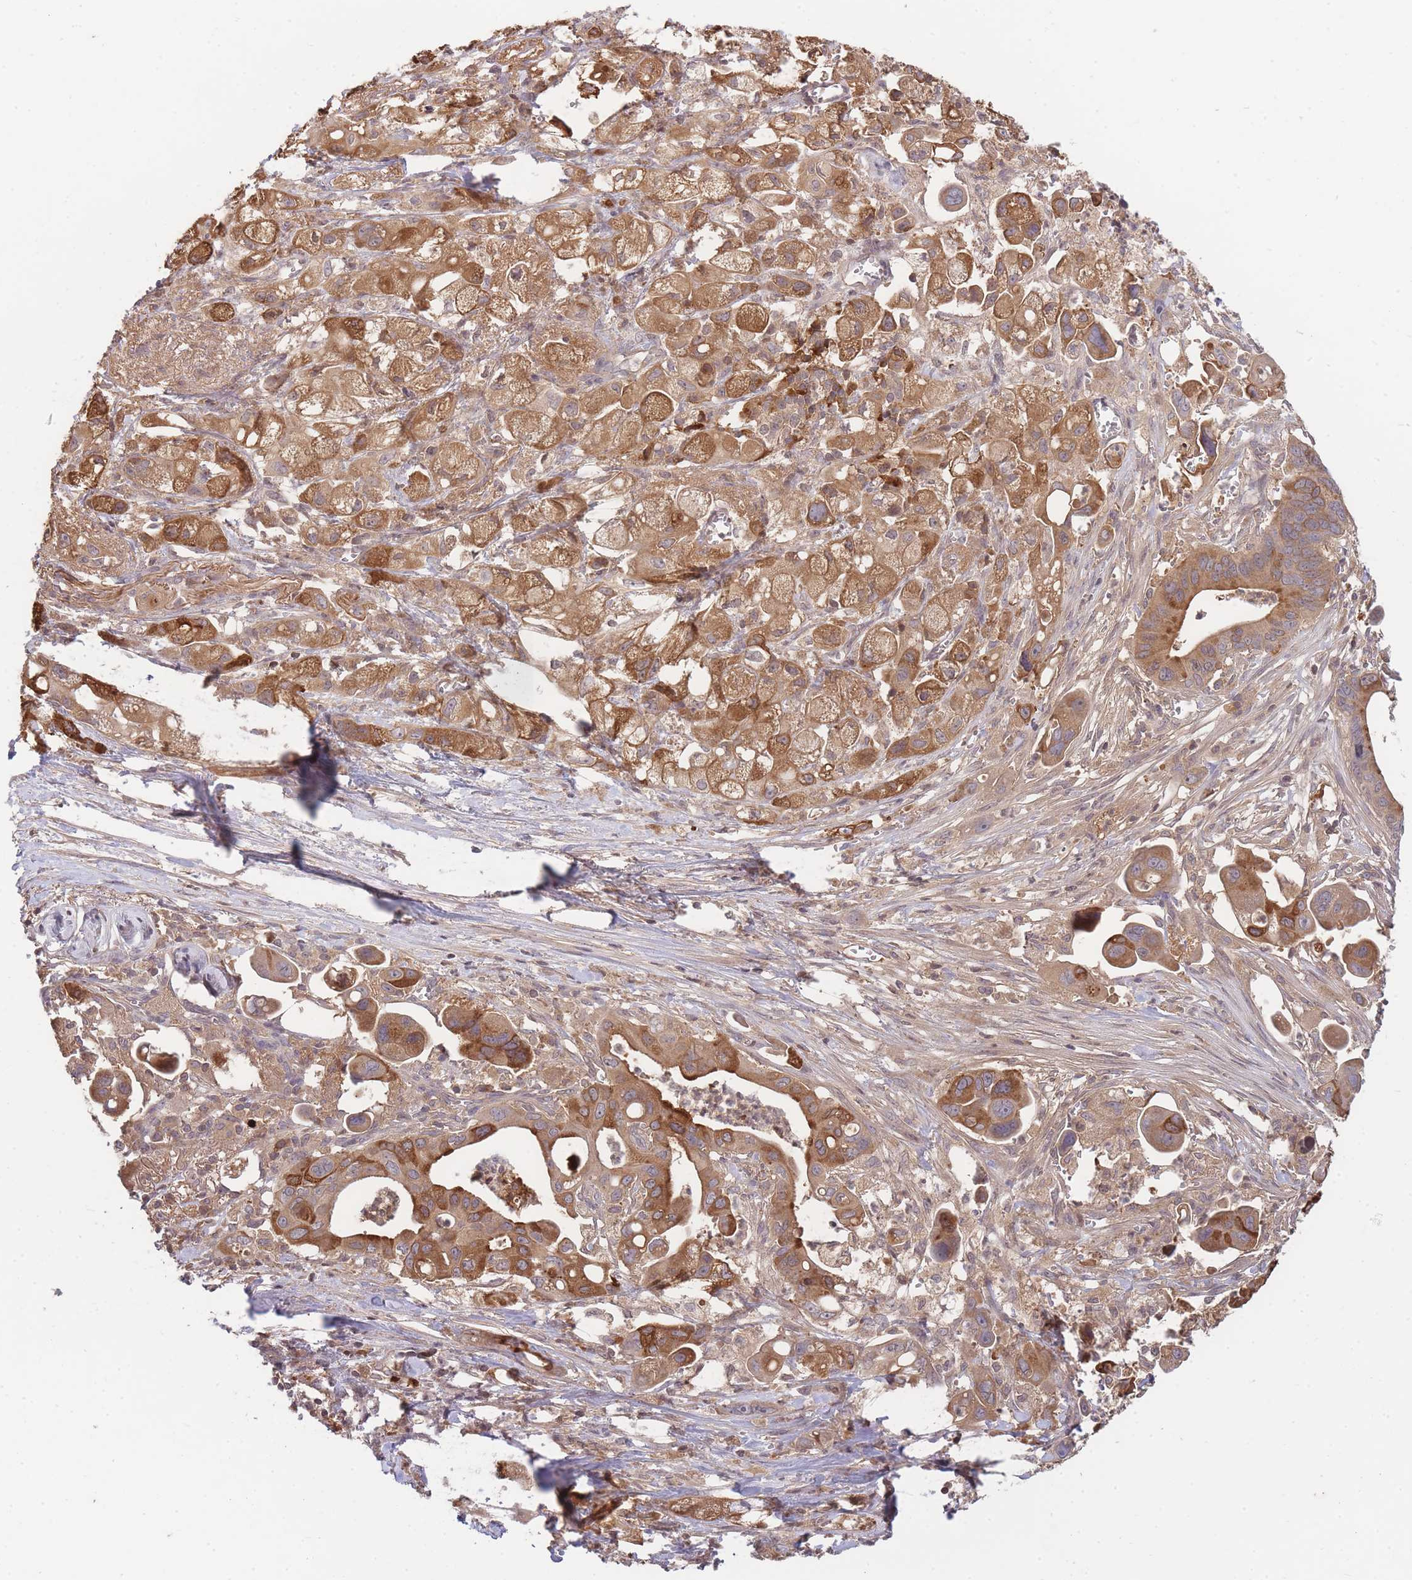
{"staining": {"intensity": "strong", "quantity": ">75%", "location": "cytoplasmic/membranous"}, "tissue": "pancreatic cancer", "cell_type": "Tumor cells", "image_type": "cancer", "snomed": [{"axis": "morphology", "description": "Adenocarcinoma, NOS"}, {"axis": "topography", "description": "Pancreas"}], "caption": "DAB immunohistochemical staining of pancreatic adenocarcinoma displays strong cytoplasmic/membranous protein staining in about >75% of tumor cells.", "gene": "RALGDS", "patient": {"sex": "male", "age": 68}}